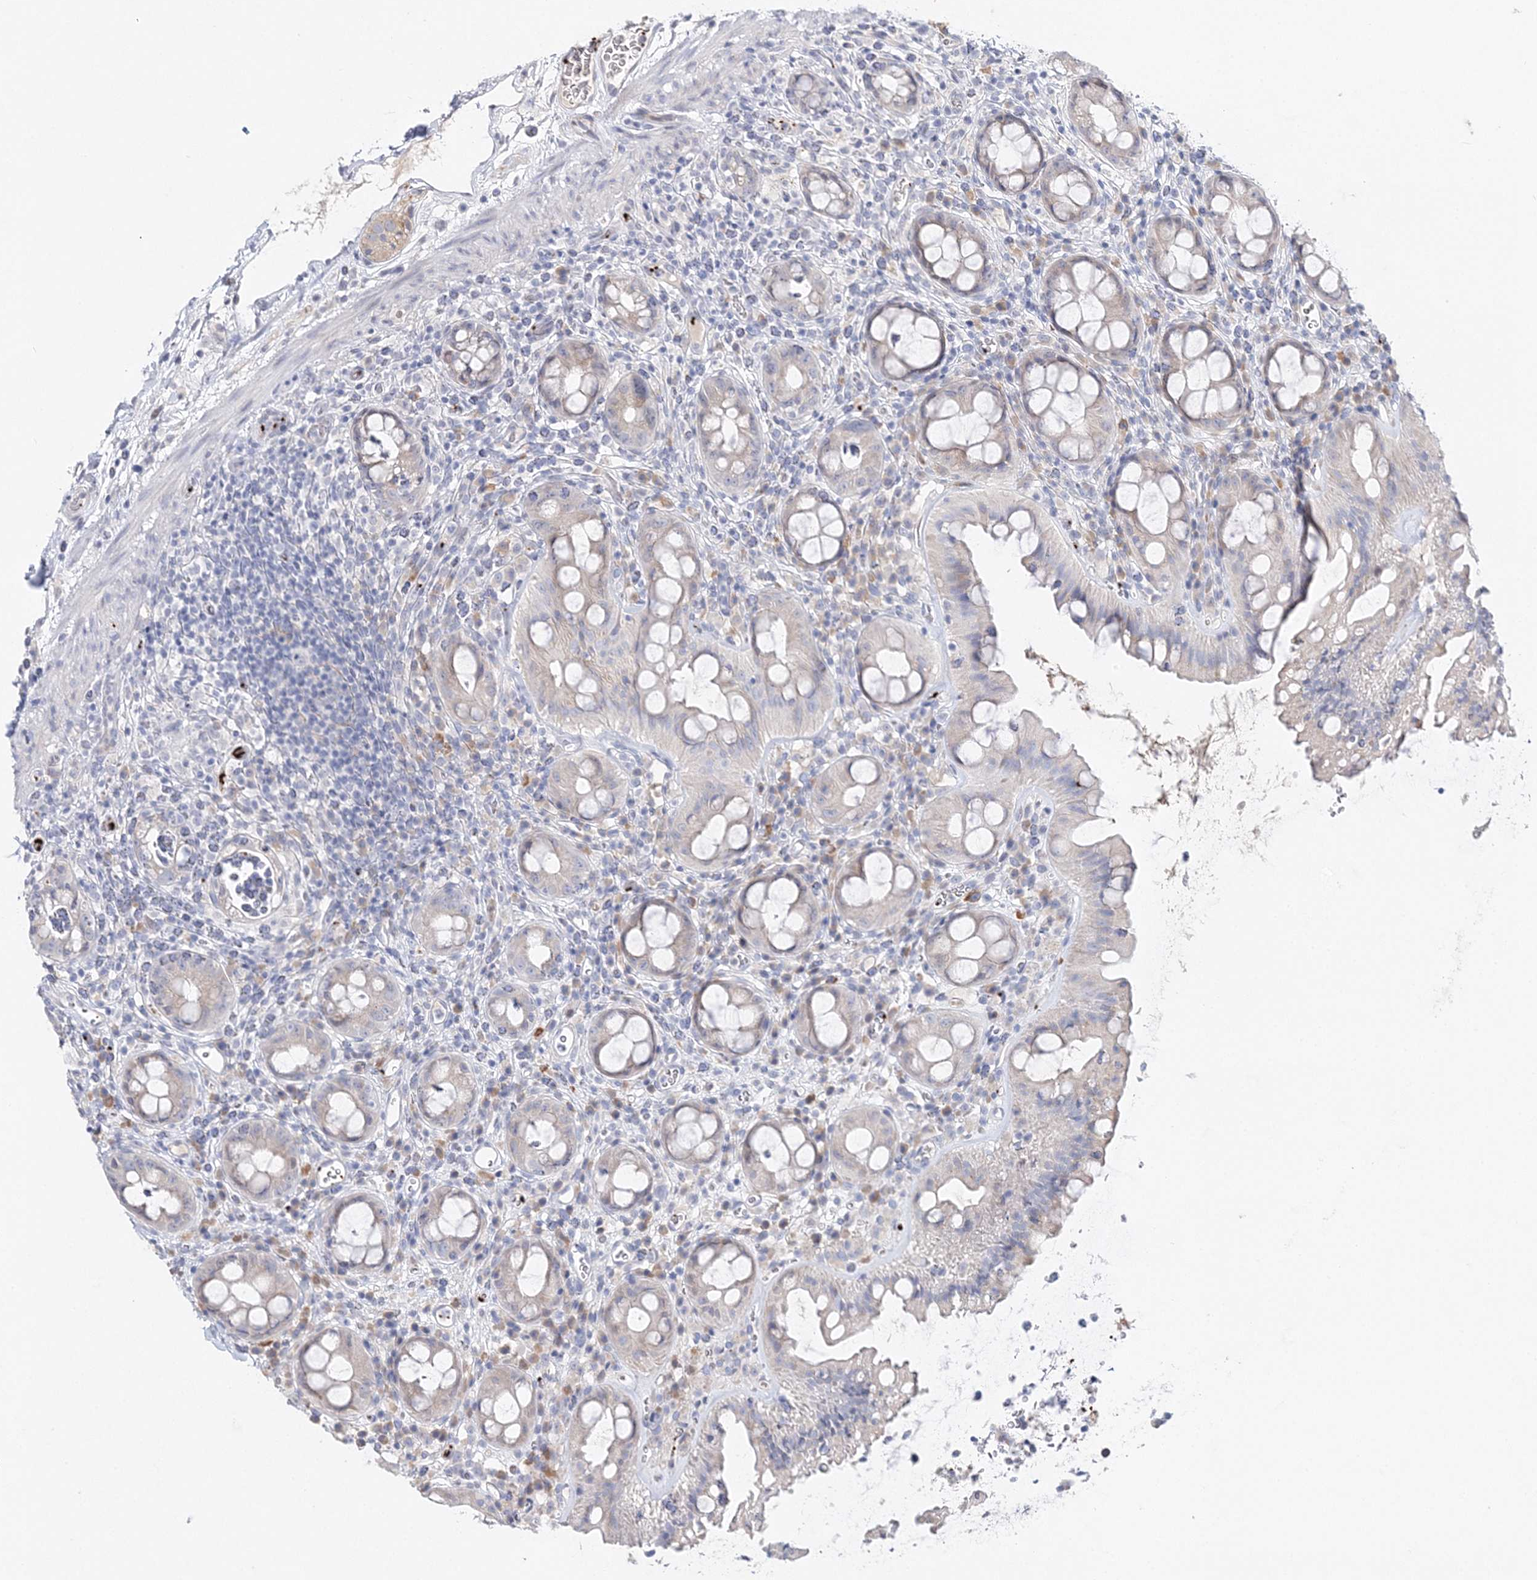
{"staining": {"intensity": "weak", "quantity": "<25%", "location": "cytoplasmic/membranous"}, "tissue": "rectum", "cell_type": "Glandular cells", "image_type": "normal", "snomed": [{"axis": "morphology", "description": "Normal tissue, NOS"}, {"axis": "topography", "description": "Rectum"}], "caption": "The photomicrograph shows no significant expression in glandular cells of rectum. (DAB immunohistochemistry with hematoxylin counter stain).", "gene": "MYOZ2", "patient": {"sex": "female", "age": 57}}